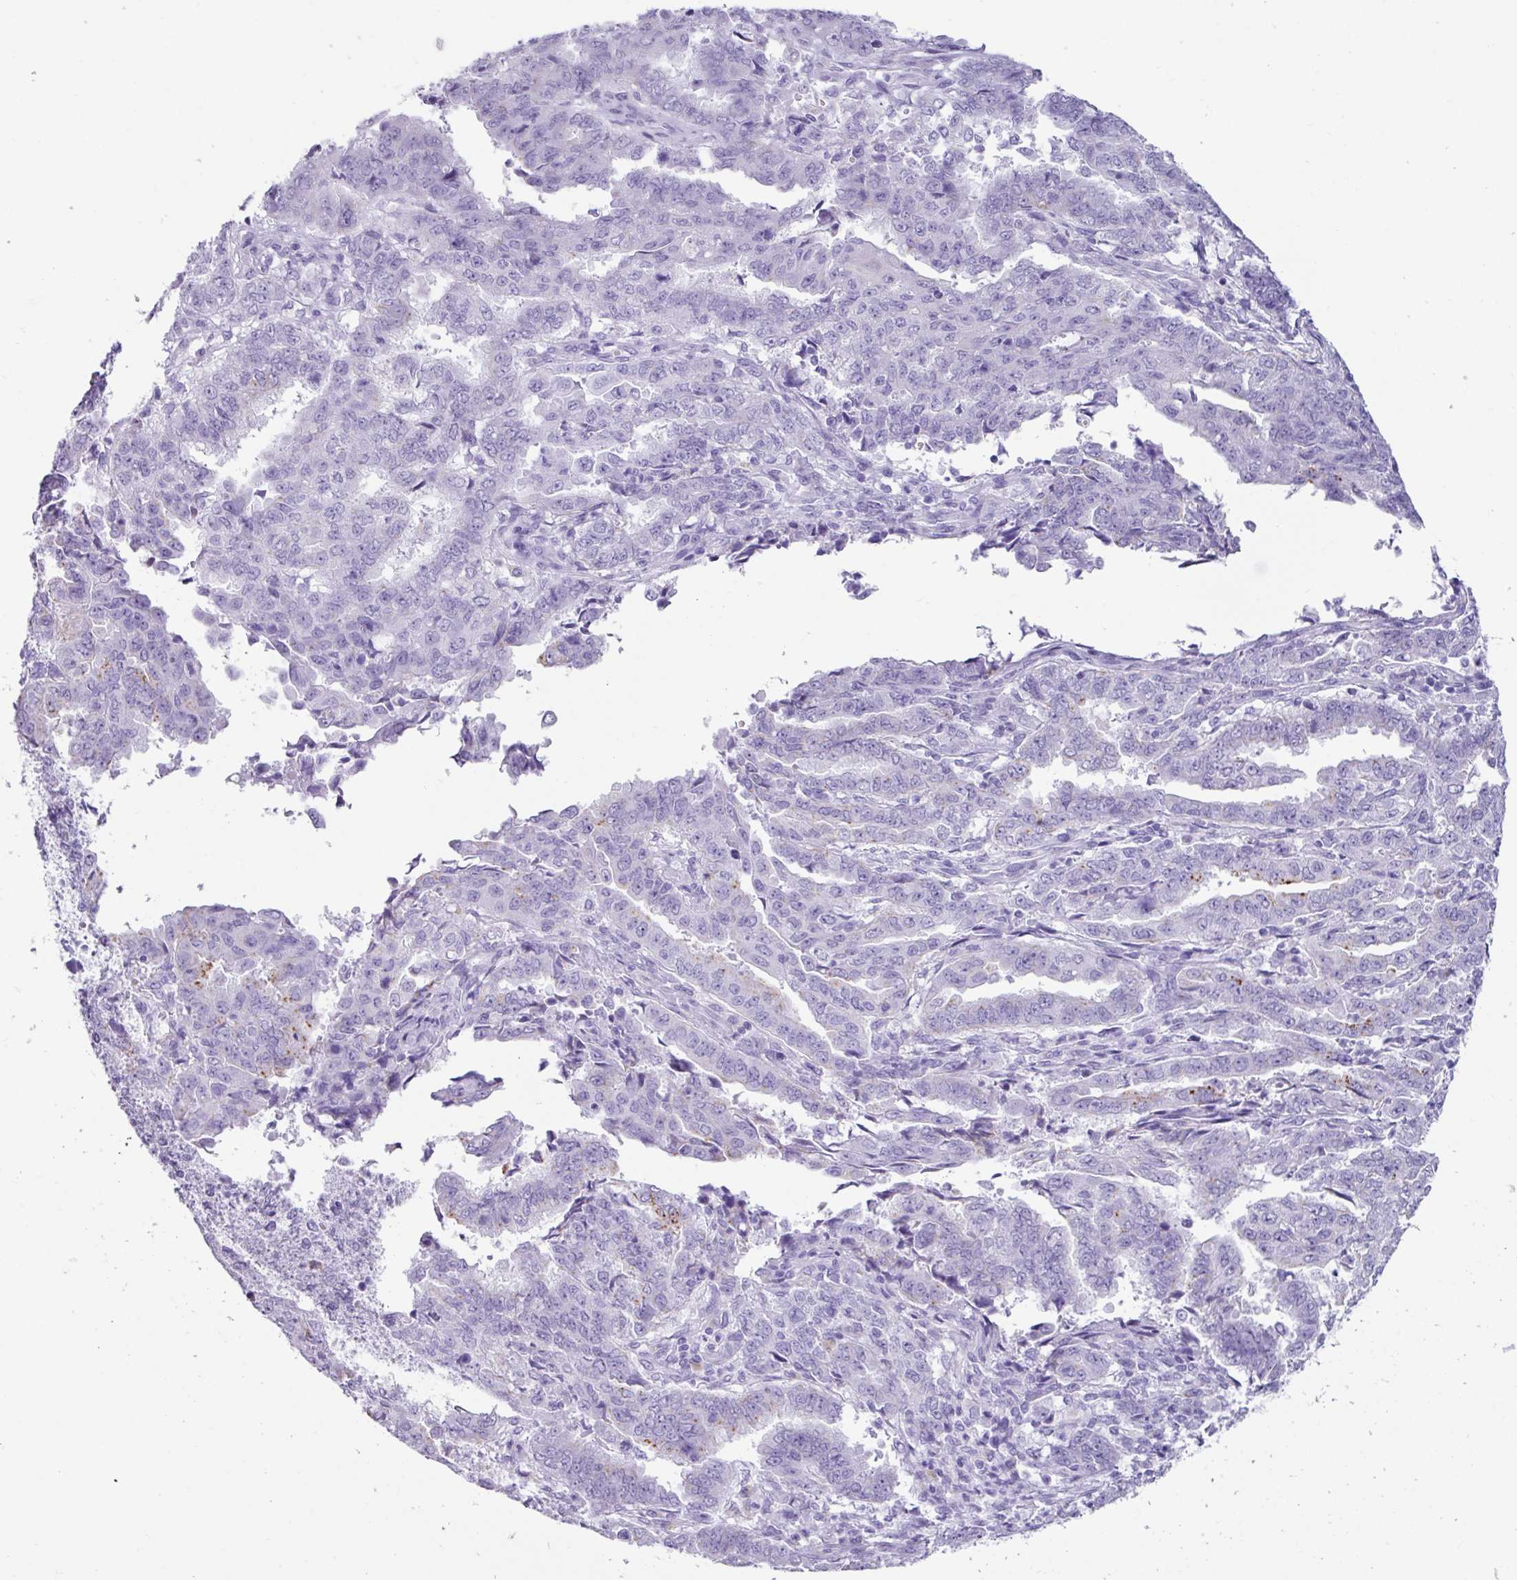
{"staining": {"intensity": "negative", "quantity": "none", "location": "none"}, "tissue": "endometrial cancer", "cell_type": "Tumor cells", "image_type": "cancer", "snomed": [{"axis": "morphology", "description": "Adenocarcinoma, NOS"}, {"axis": "topography", "description": "Endometrium"}], "caption": "Tumor cells show no significant protein expression in adenocarcinoma (endometrial).", "gene": "NCCRP1", "patient": {"sex": "female", "age": 50}}